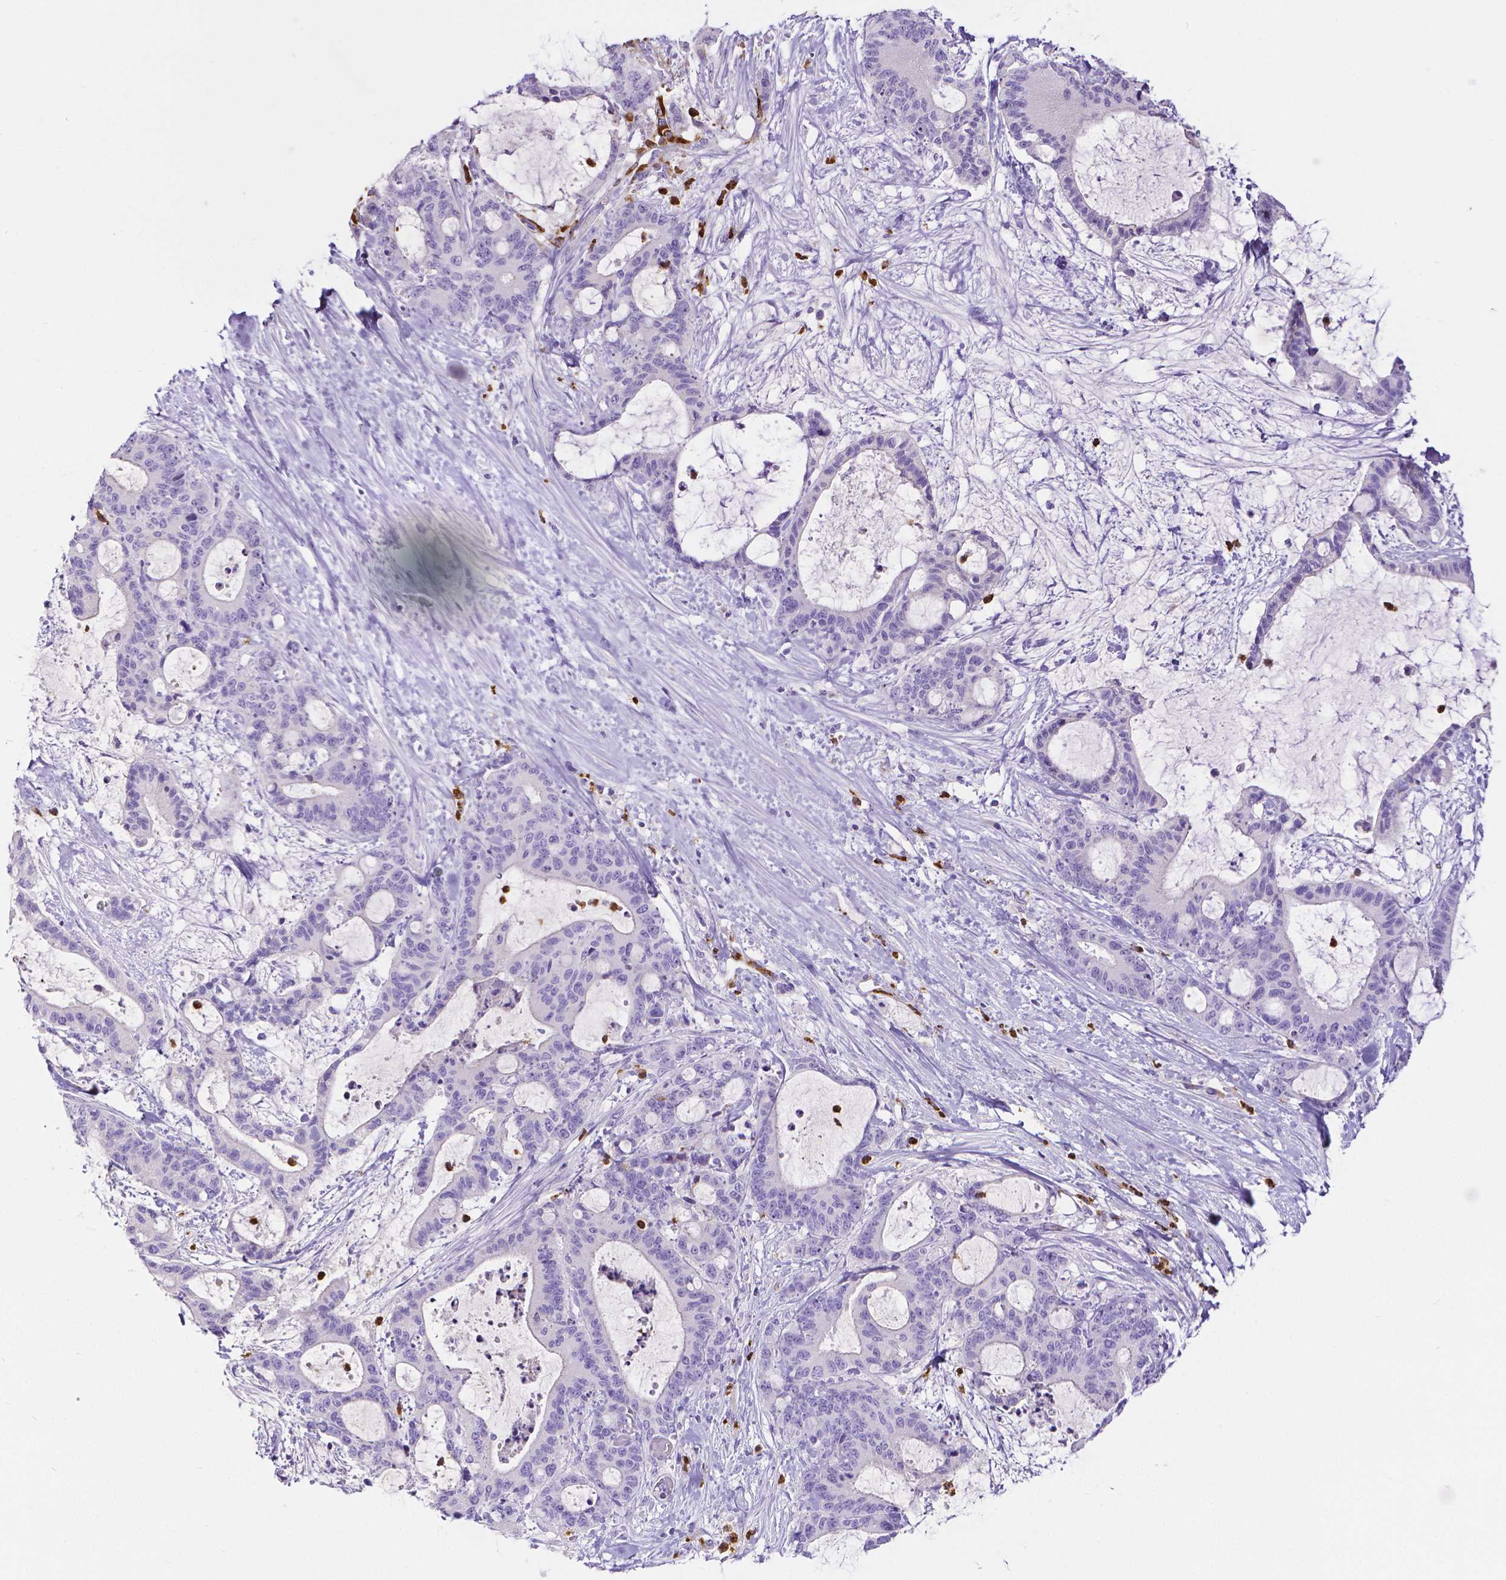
{"staining": {"intensity": "negative", "quantity": "none", "location": "none"}, "tissue": "liver cancer", "cell_type": "Tumor cells", "image_type": "cancer", "snomed": [{"axis": "morphology", "description": "Cholangiocarcinoma"}, {"axis": "topography", "description": "Liver"}], "caption": "A micrograph of human cholangiocarcinoma (liver) is negative for staining in tumor cells.", "gene": "MMP9", "patient": {"sex": "female", "age": 73}}